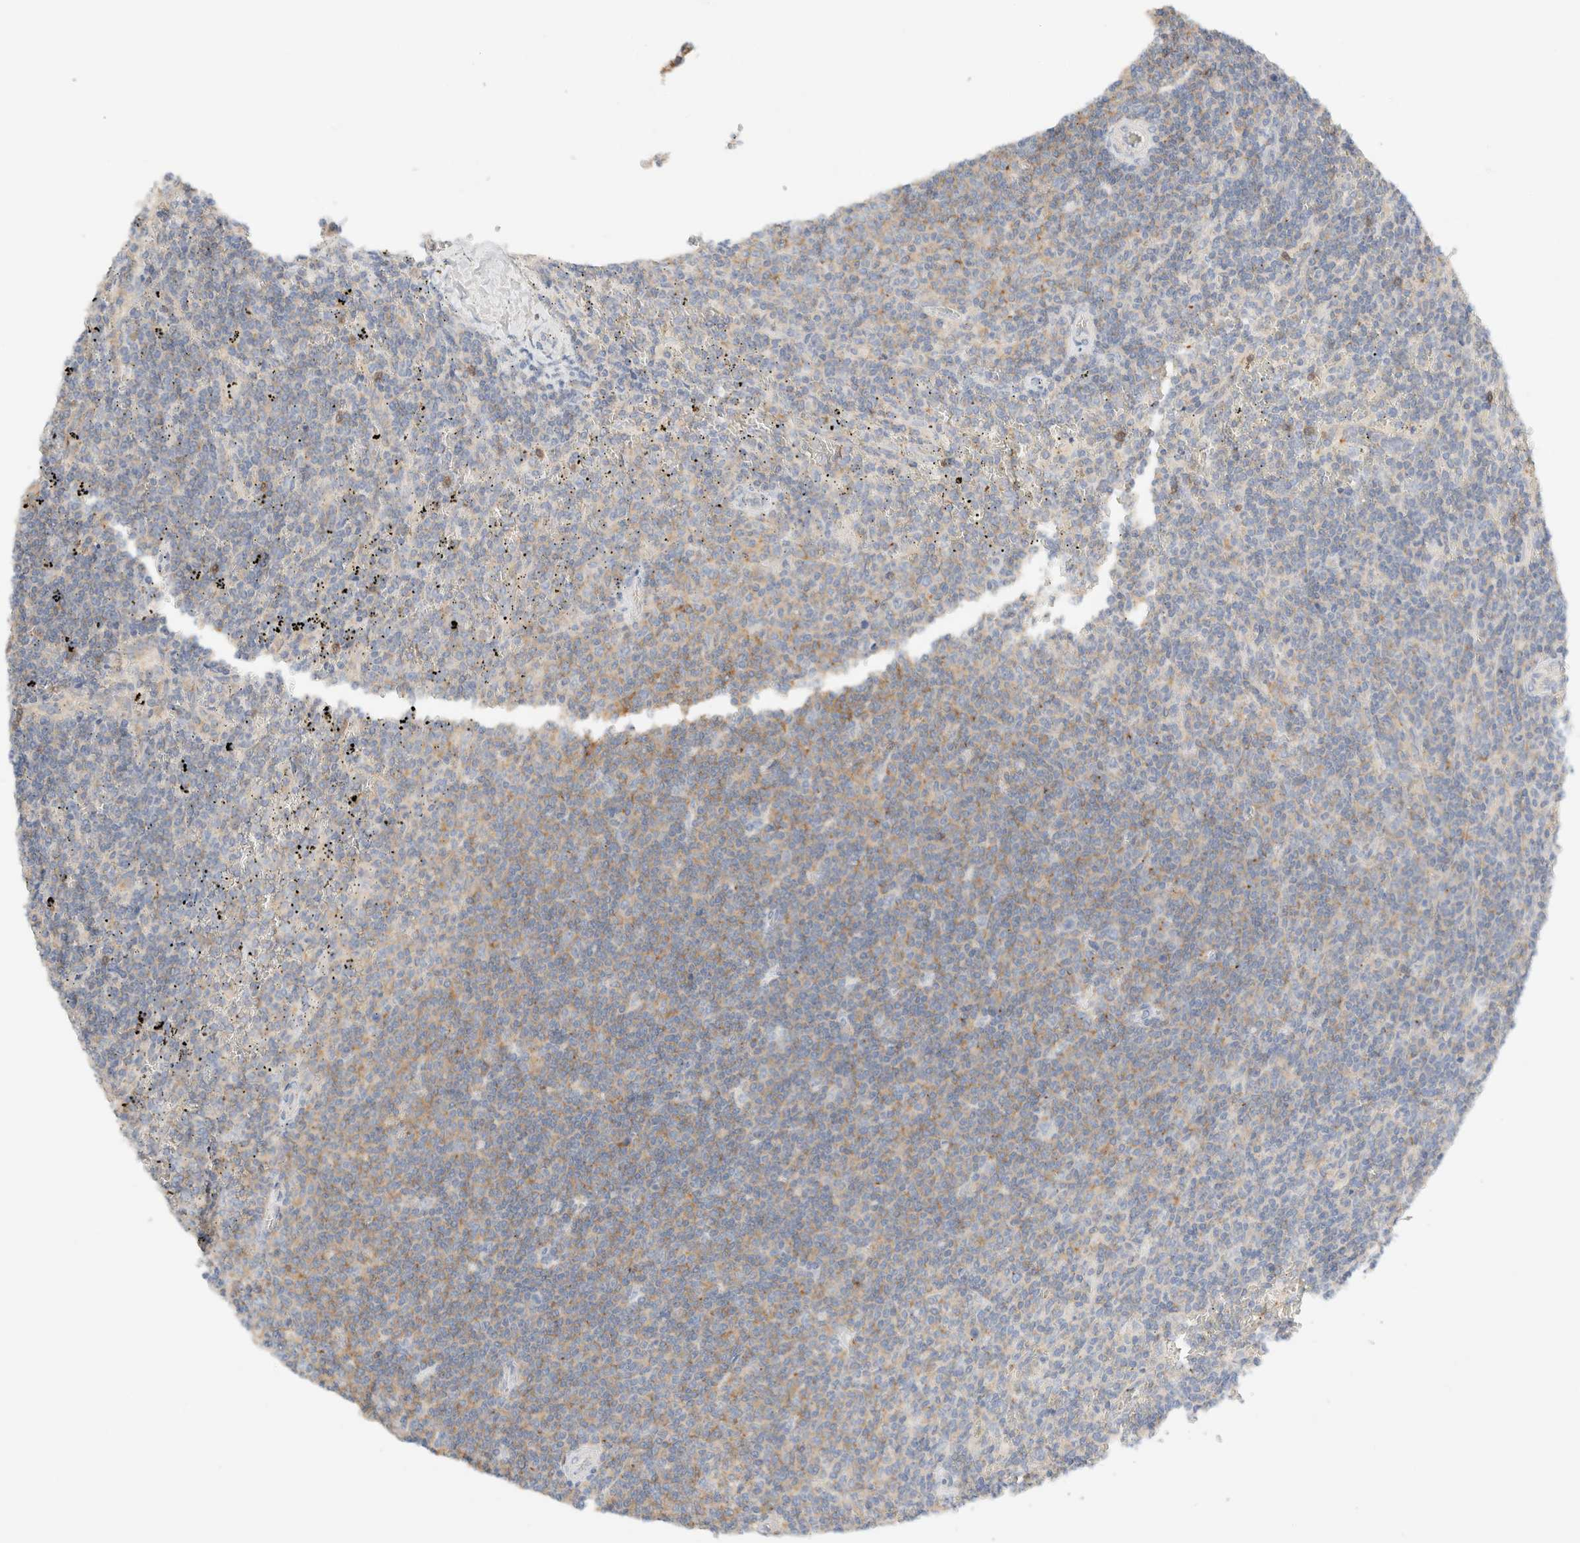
{"staining": {"intensity": "weak", "quantity": "<25%", "location": "cytoplasmic/membranous"}, "tissue": "lymphoma", "cell_type": "Tumor cells", "image_type": "cancer", "snomed": [{"axis": "morphology", "description": "Malignant lymphoma, non-Hodgkin's type, Low grade"}, {"axis": "topography", "description": "Spleen"}], "caption": "Tumor cells are negative for brown protein staining in lymphoma.", "gene": "SH3GLB2", "patient": {"sex": "female", "age": 50}}